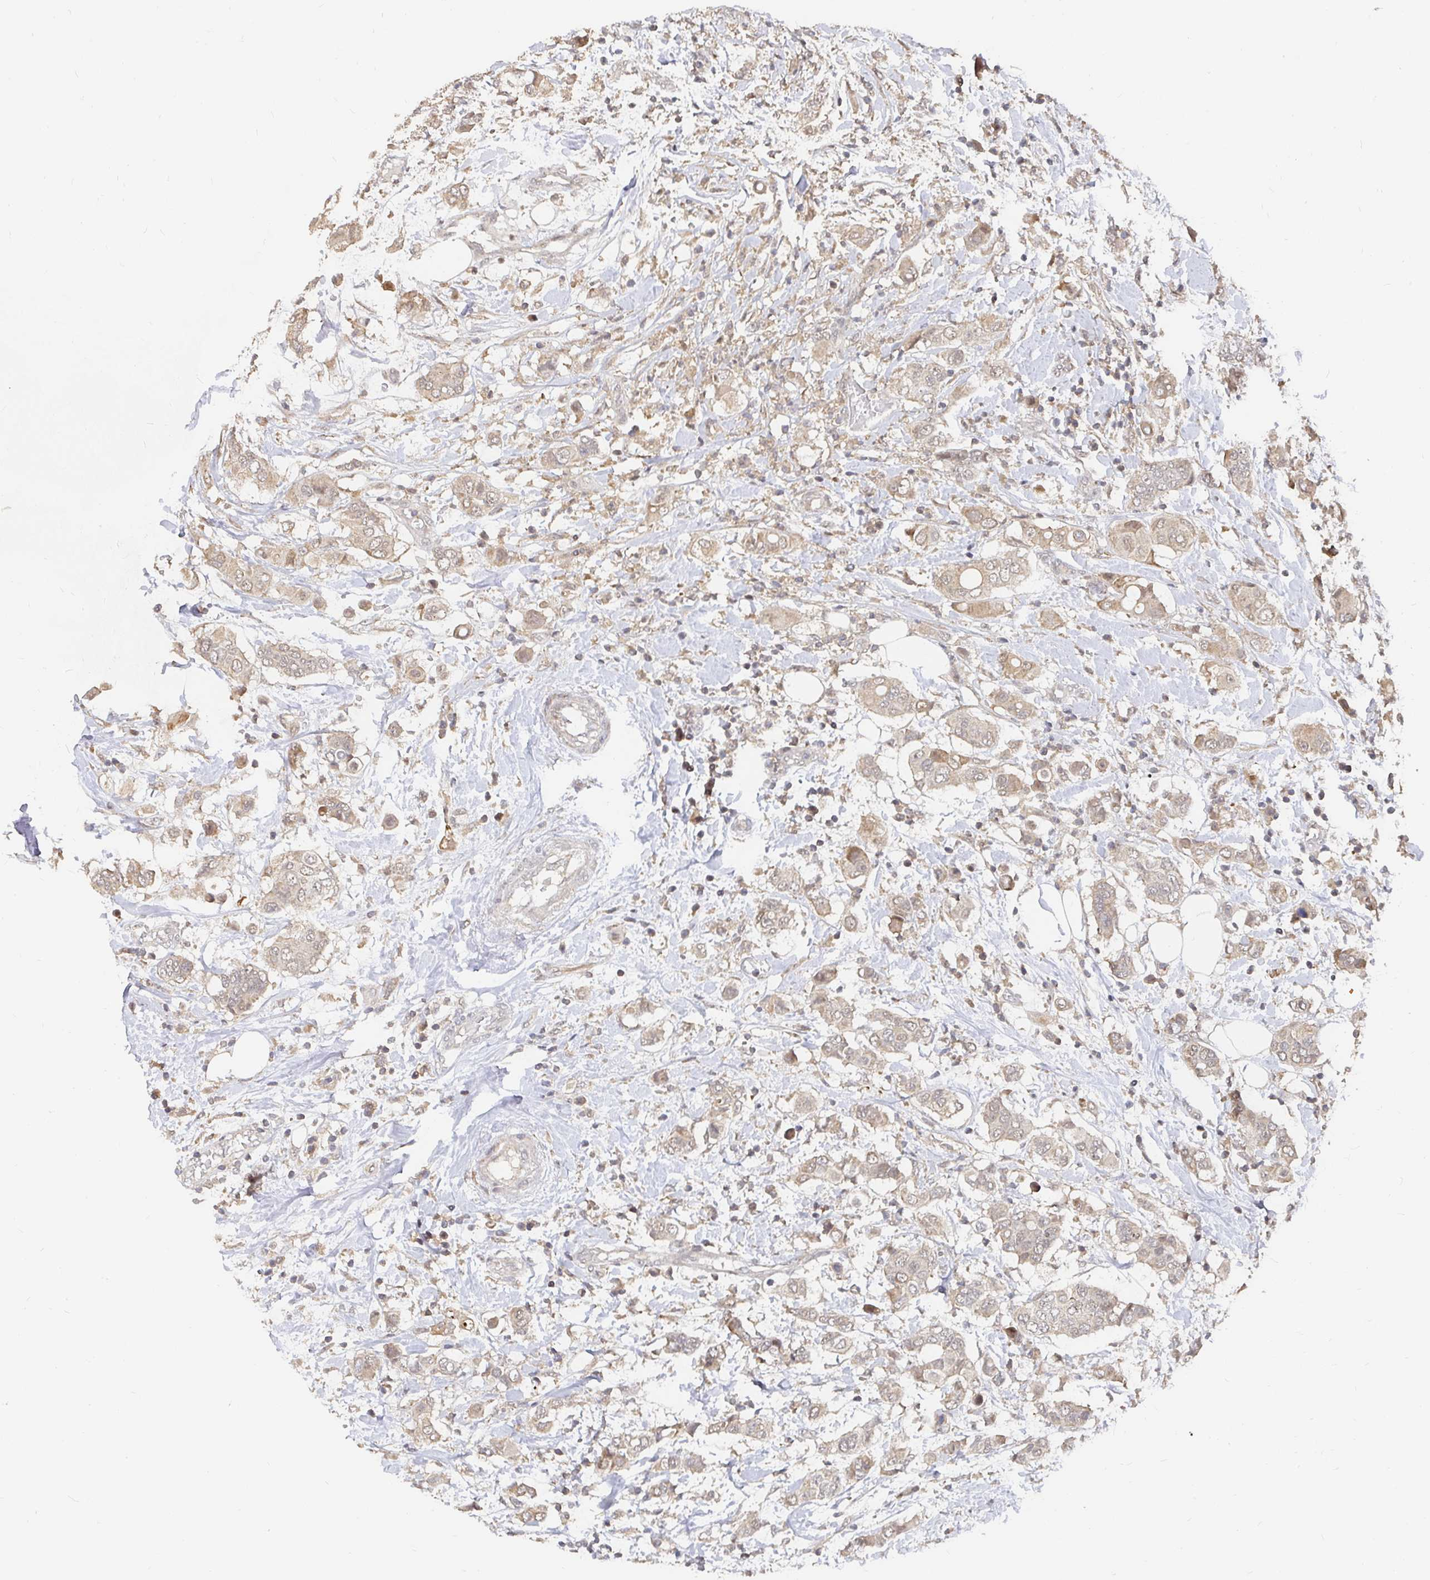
{"staining": {"intensity": "weak", "quantity": ">75%", "location": "cytoplasmic/membranous"}, "tissue": "breast cancer", "cell_type": "Tumor cells", "image_type": "cancer", "snomed": [{"axis": "morphology", "description": "Lobular carcinoma"}, {"axis": "topography", "description": "Breast"}], "caption": "A micrograph of lobular carcinoma (breast) stained for a protein demonstrates weak cytoplasmic/membranous brown staining in tumor cells. (brown staining indicates protein expression, while blue staining denotes nuclei).", "gene": "LRP5", "patient": {"sex": "female", "age": 51}}